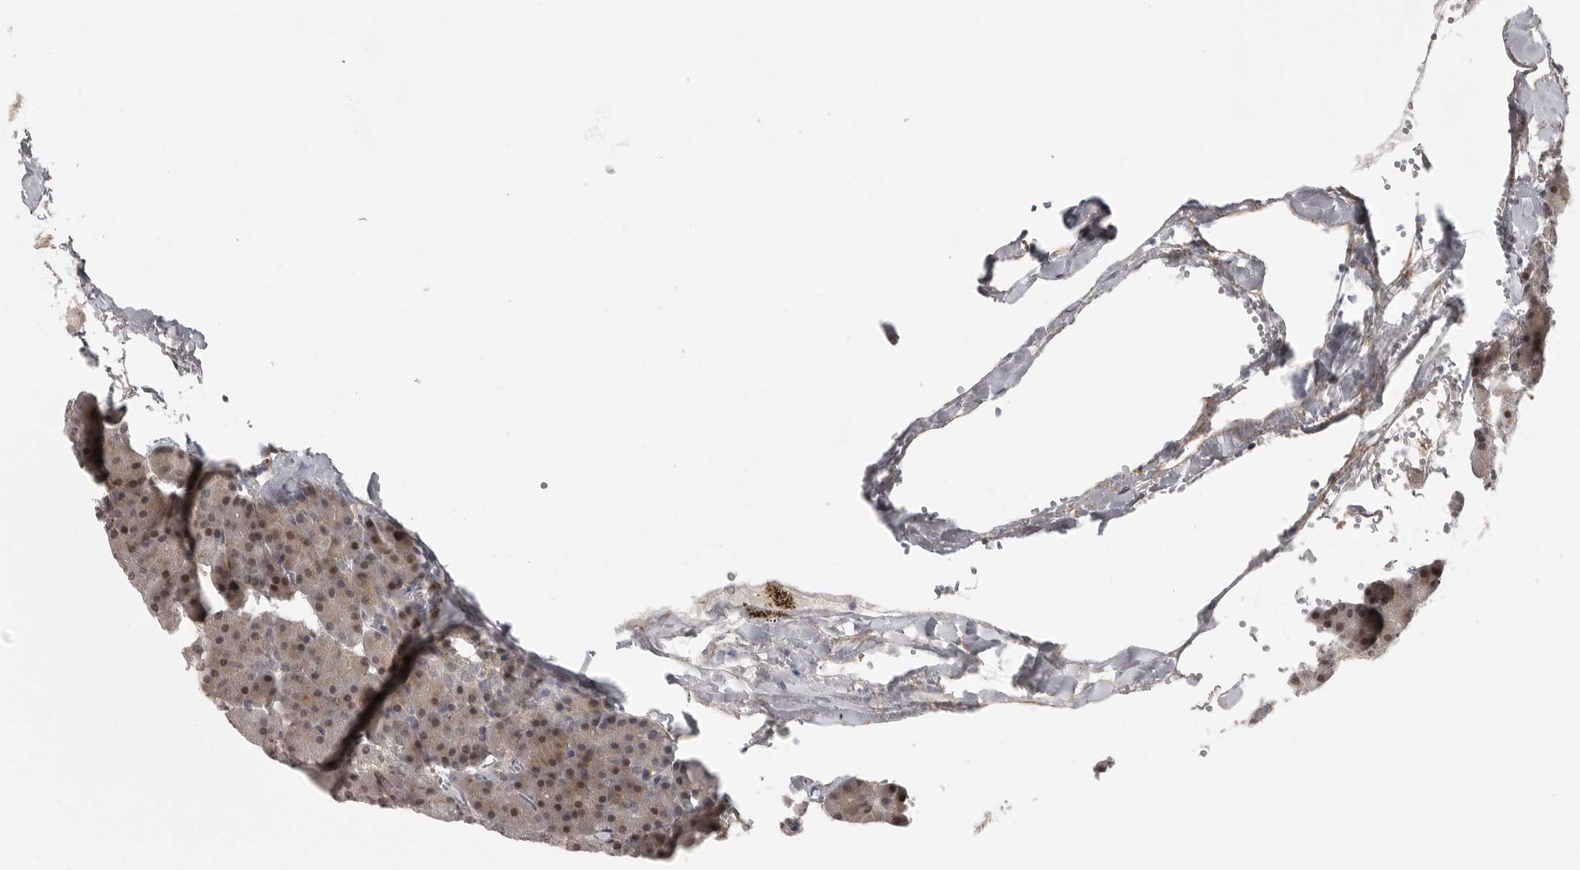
{"staining": {"intensity": "moderate", "quantity": ">75%", "location": "nuclear"}, "tissue": "pancreas", "cell_type": "Exocrine glandular cells", "image_type": "normal", "snomed": [{"axis": "morphology", "description": "Normal tissue, NOS"}, {"axis": "morphology", "description": "Carcinoid, malignant, NOS"}, {"axis": "topography", "description": "Pancreas"}], "caption": "Pancreas stained for a protein (brown) shows moderate nuclear positive positivity in about >75% of exocrine glandular cells.", "gene": "UROD", "patient": {"sex": "female", "age": 35}}